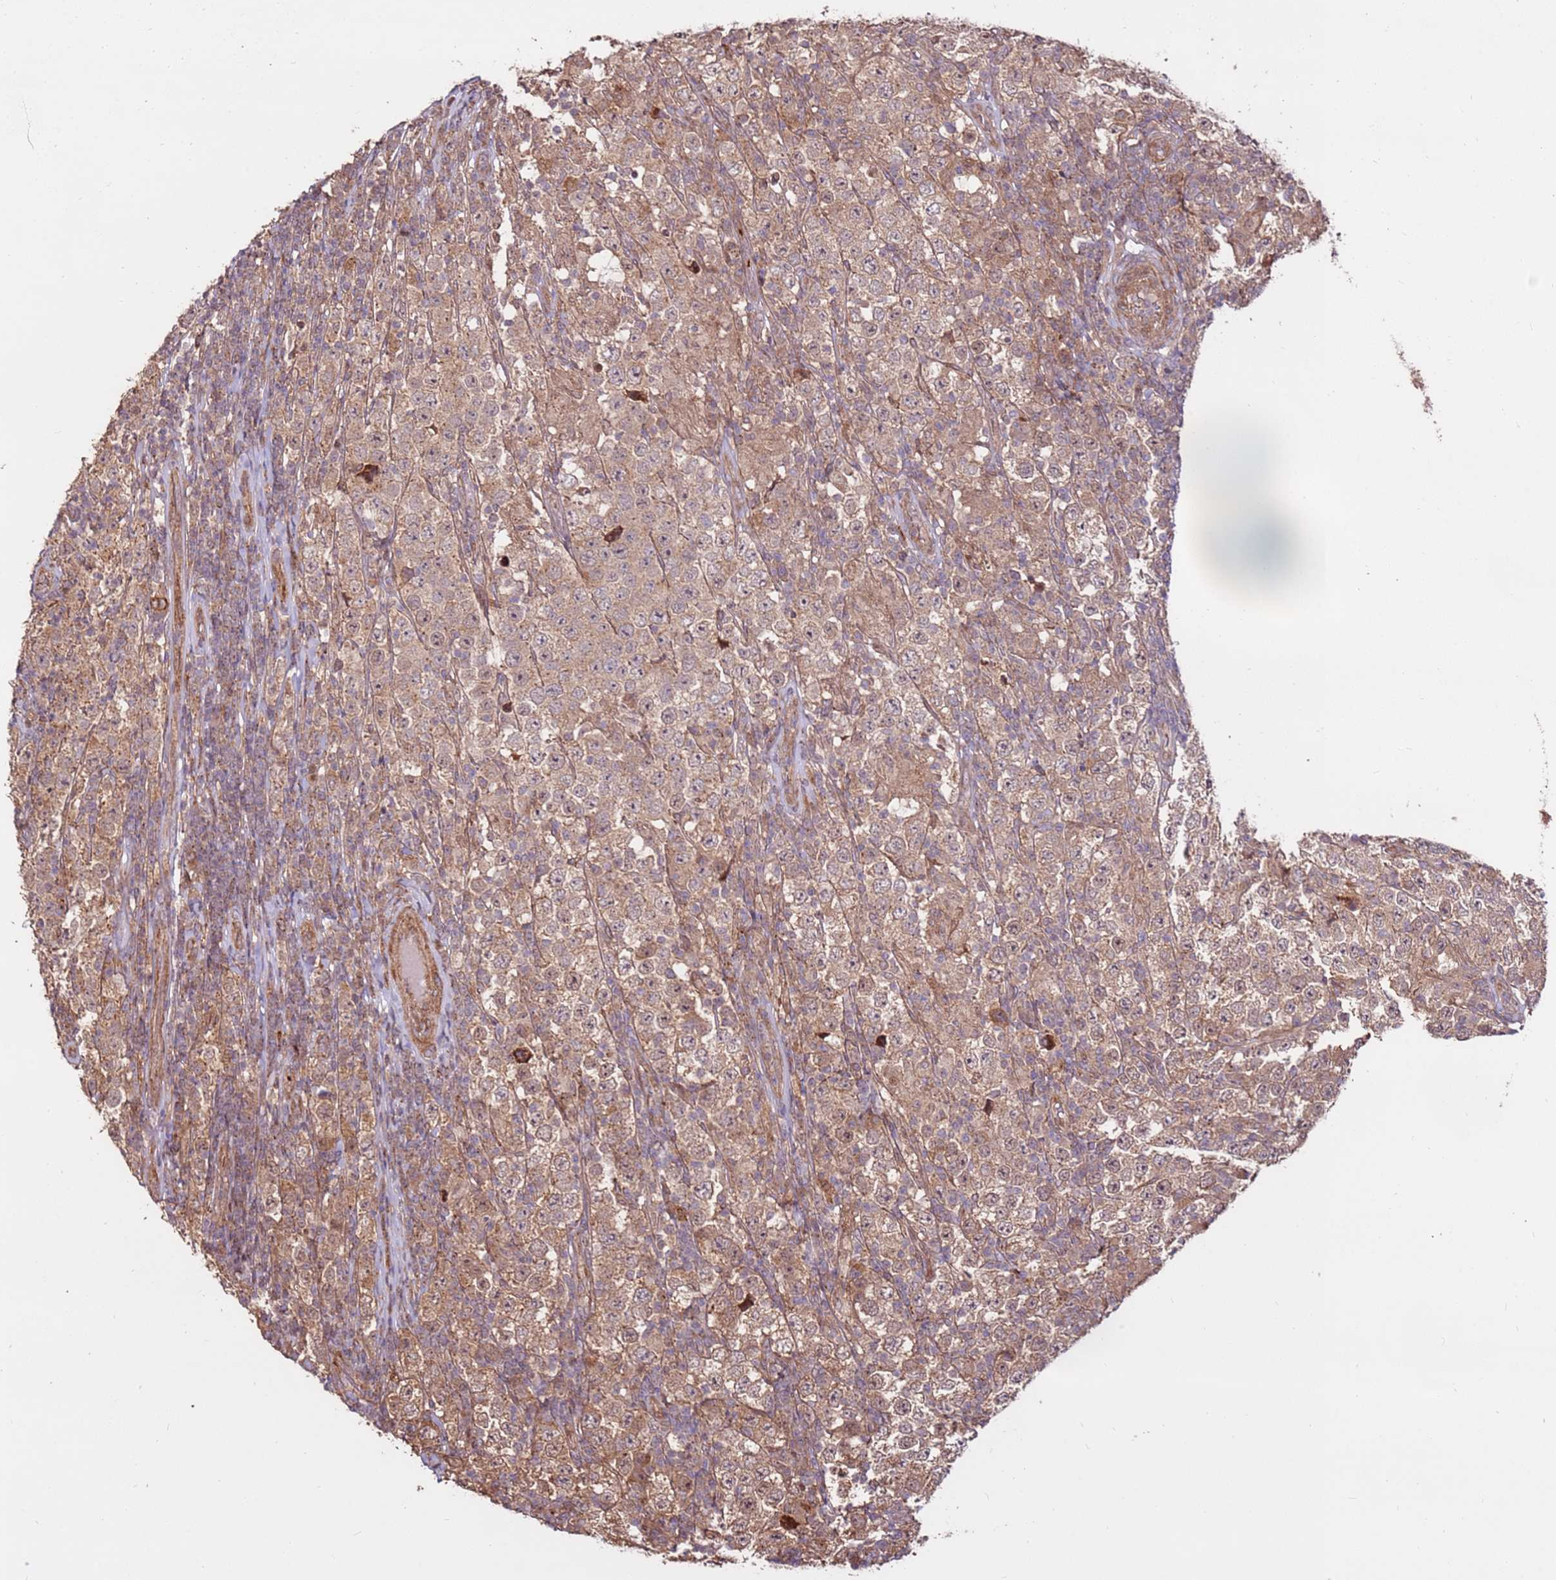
{"staining": {"intensity": "weak", "quantity": ">75%", "location": "cytoplasmic/membranous"}, "tissue": "testis cancer", "cell_type": "Tumor cells", "image_type": "cancer", "snomed": [{"axis": "morphology", "description": "Normal tissue, NOS"}, {"axis": "morphology", "description": "Urothelial carcinoma, High grade"}, {"axis": "morphology", "description": "Seminoma, NOS"}, {"axis": "morphology", "description": "Carcinoma, Embryonal, NOS"}, {"axis": "topography", "description": "Urinary bladder"}, {"axis": "topography", "description": "Testis"}], "caption": "Testis cancer stained with a protein marker displays weak staining in tumor cells.", "gene": "CCDC112", "patient": {"sex": "male", "age": 41}}